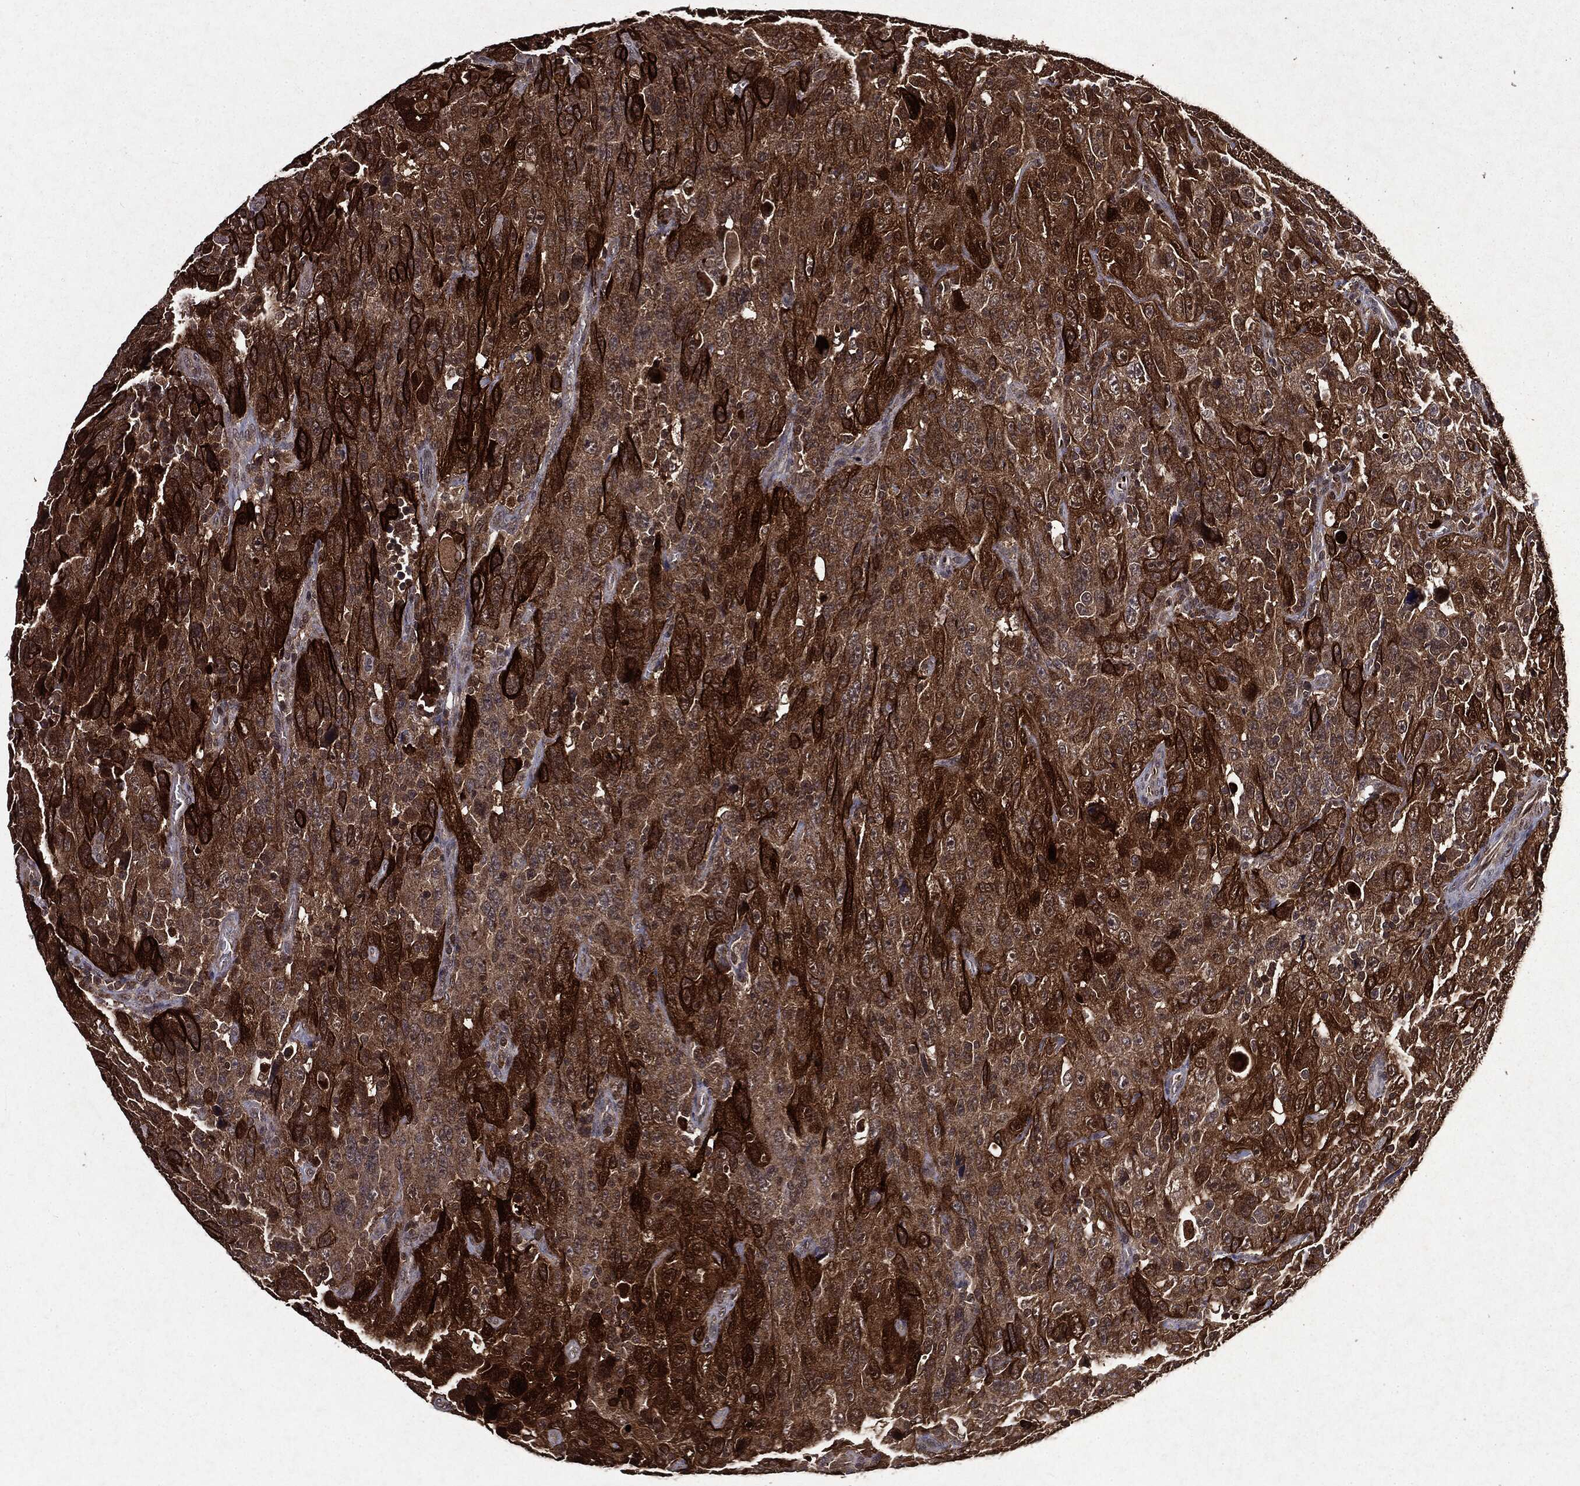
{"staining": {"intensity": "strong", "quantity": ">75%", "location": "cytoplasmic/membranous"}, "tissue": "urothelial cancer", "cell_type": "Tumor cells", "image_type": "cancer", "snomed": [{"axis": "morphology", "description": "Urothelial carcinoma, NOS"}, {"axis": "morphology", "description": "Urothelial carcinoma, High grade"}, {"axis": "topography", "description": "Urinary bladder"}], "caption": "High-grade urothelial carcinoma stained with DAB immunohistochemistry (IHC) displays high levels of strong cytoplasmic/membranous expression in approximately >75% of tumor cells. (DAB = brown stain, brightfield microscopy at high magnification).", "gene": "MTOR", "patient": {"sex": "female", "age": 73}}